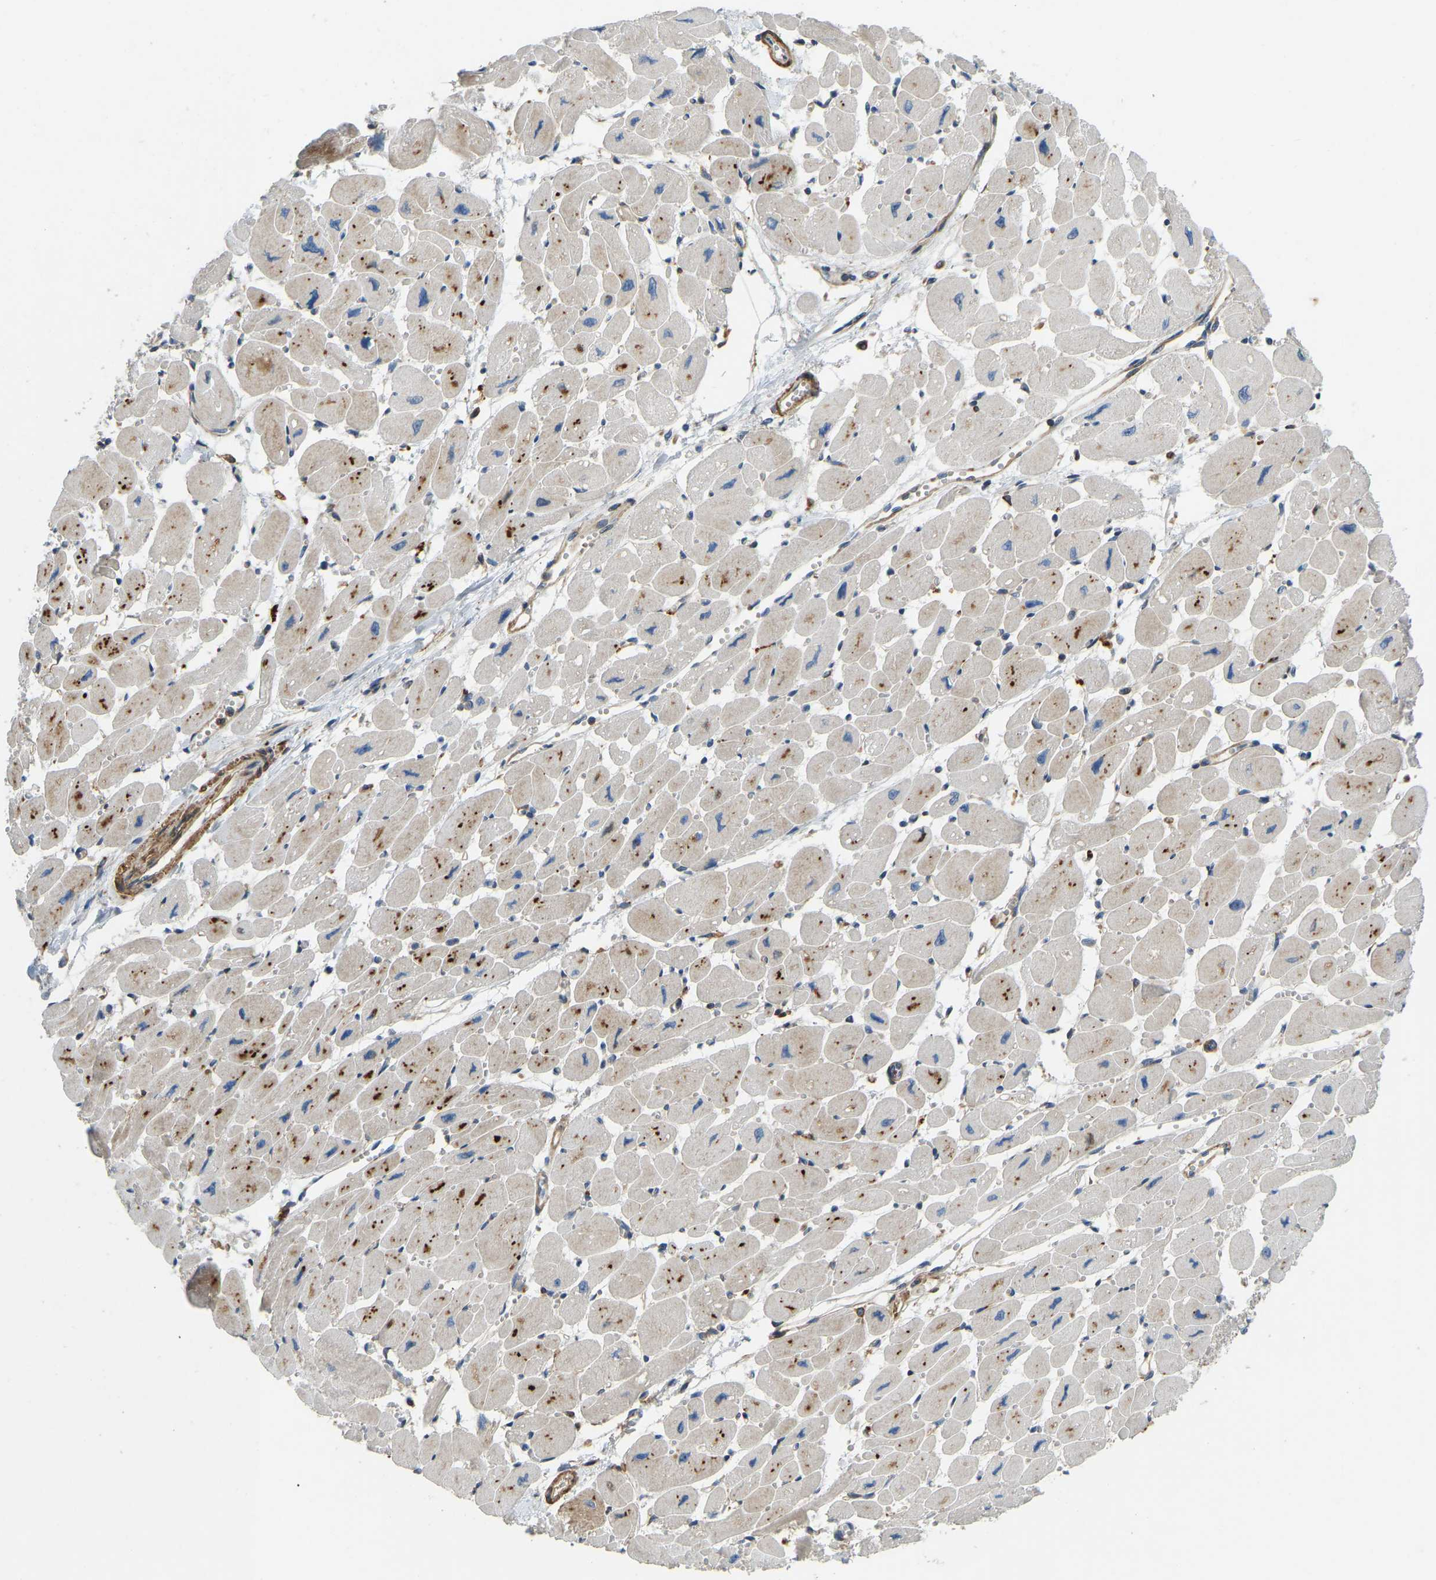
{"staining": {"intensity": "strong", "quantity": "25%-75%", "location": "cytoplasmic/membranous"}, "tissue": "heart muscle", "cell_type": "Cardiomyocytes", "image_type": "normal", "snomed": [{"axis": "morphology", "description": "Normal tissue, NOS"}, {"axis": "topography", "description": "Heart"}], "caption": "Immunohistochemical staining of benign human heart muscle demonstrates strong cytoplasmic/membranous protein positivity in approximately 25%-75% of cardiomyocytes. Using DAB (brown) and hematoxylin (blue) stains, captured at high magnification using brightfield microscopy.", "gene": "OS9", "patient": {"sex": "female", "age": 54}}